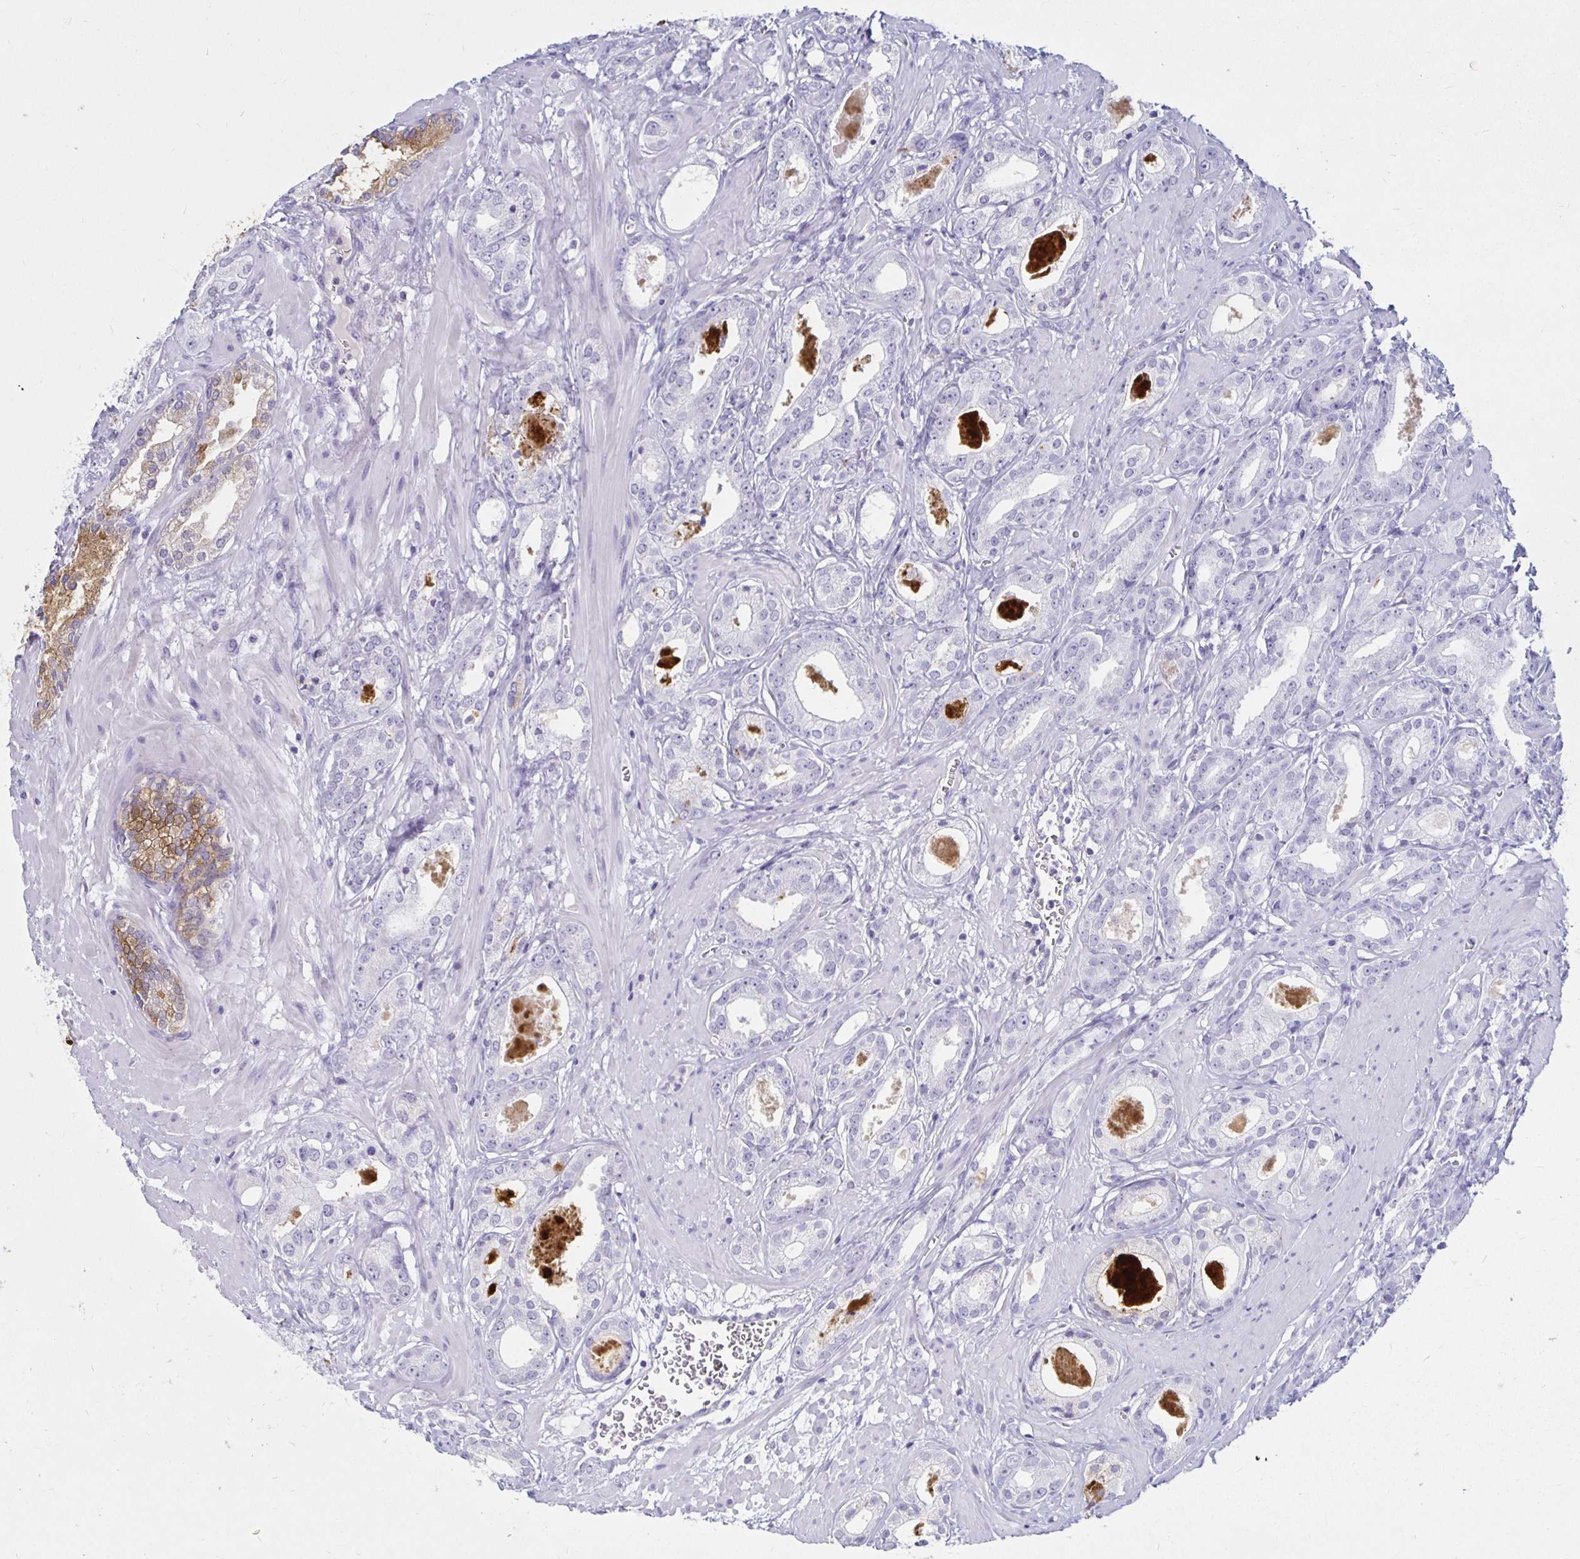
{"staining": {"intensity": "negative", "quantity": "none", "location": "none"}, "tissue": "prostate cancer", "cell_type": "Tumor cells", "image_type": "cancer", "snomed": [{"axis": "morphology", "description": "Adenocarcinoma, NOS"}, {"axis": "morphology", "description": "Adenocarcinoma, Low grade"}, {"axis": "topography", "description": "Prostate"}], "caption": "This is an immunohistochemistry (IHC) photomicrograph of human adenocarcinoma (low-grade) (prostate). There is no staining in tumor cells.", "gene": "TIMP1", "patient": {"sex": "male", "age": 64}}